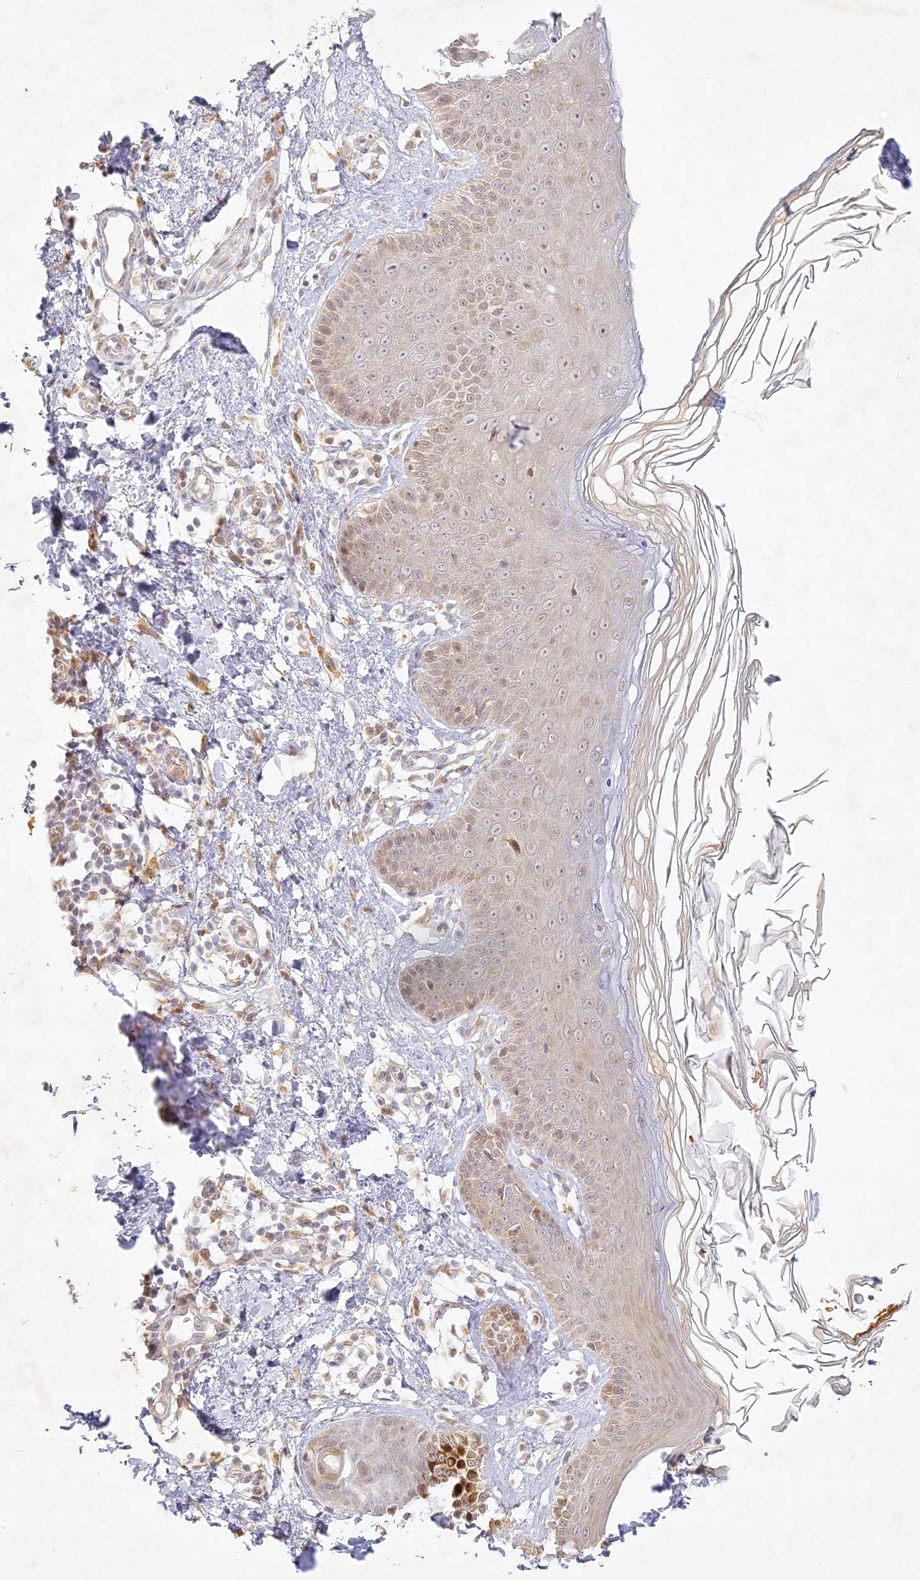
{"staining": {"intensity": "negative", "quantity": "none", "location": "none"}, "tissue": "skin", "cell_type": "Fibroblasts", "image_type": "normal", "snomed": [{"axis": "morphology", "description": "Normal tissue, NOS"}, {"axis": "topography", "description": "Skin"}], "caption": "The histopathology image exhibits no staining of fibroblasts in unremarkable skin. (DAB IHC visualized using brightfield microscopy, high magnification).", "gene": "SLC30A5", "patient": {"sex": "male", "age": 52}}